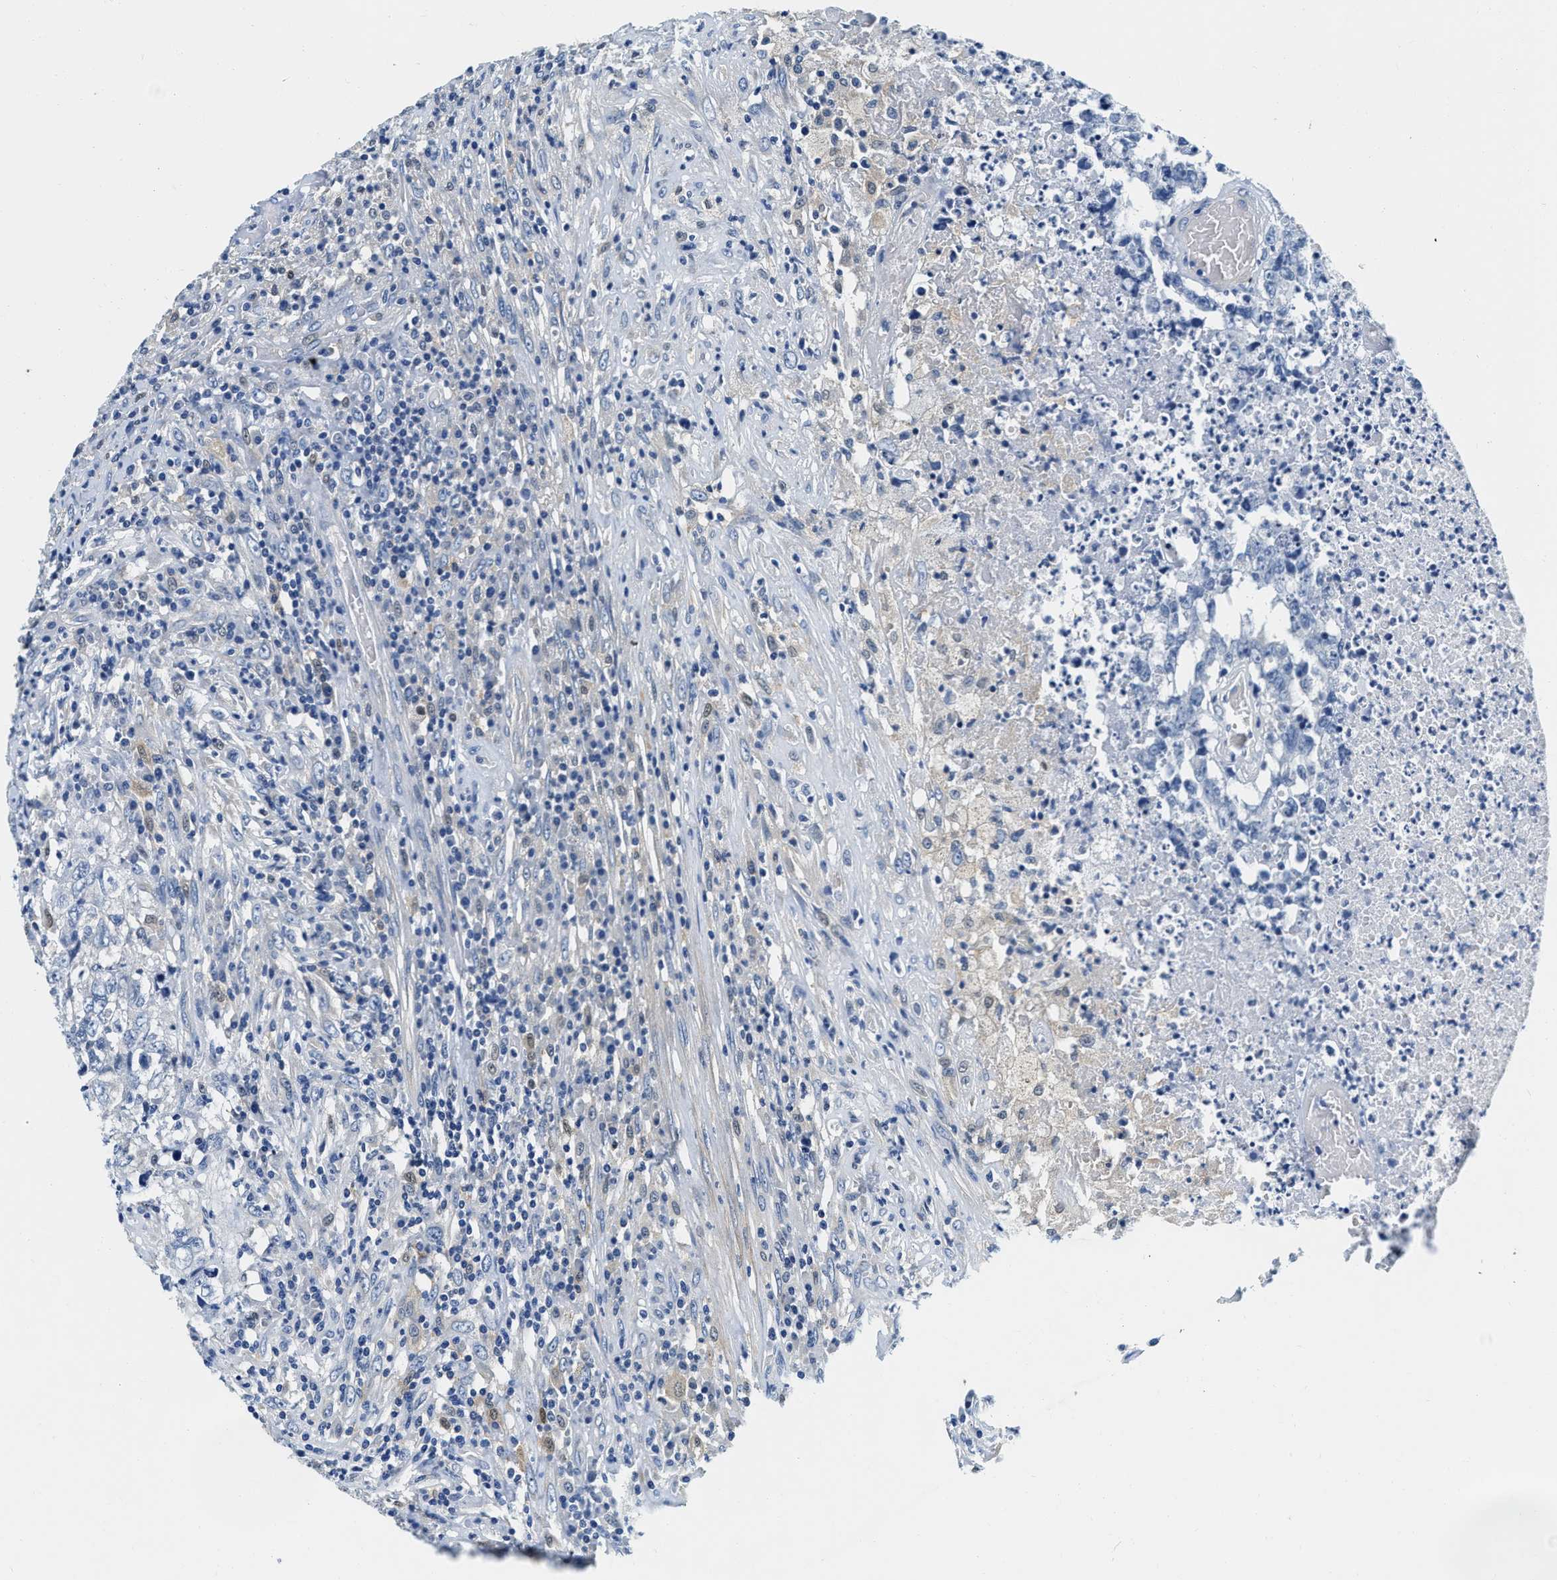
{"staining": {"intensity": "negative", "quantity": "none", "location": "none"}, "tissue": "testis cancer", "cell_type": "Tumor cells", "image_type": "cancer", "snomed": [{"axis": "morphology", "description": "Necrosis, NOS"}, {"axis": "morphology", "description": "Carcinoma, Embryonal, NOS"}, {"axis": "topography", "description": "Testis"}], "caption": "Tumor cells are negative for protein expression in human embryonal carcinoma (testis).", "gene": "EIF2AK2", "patient": {"sex": "male", "age": 19}}